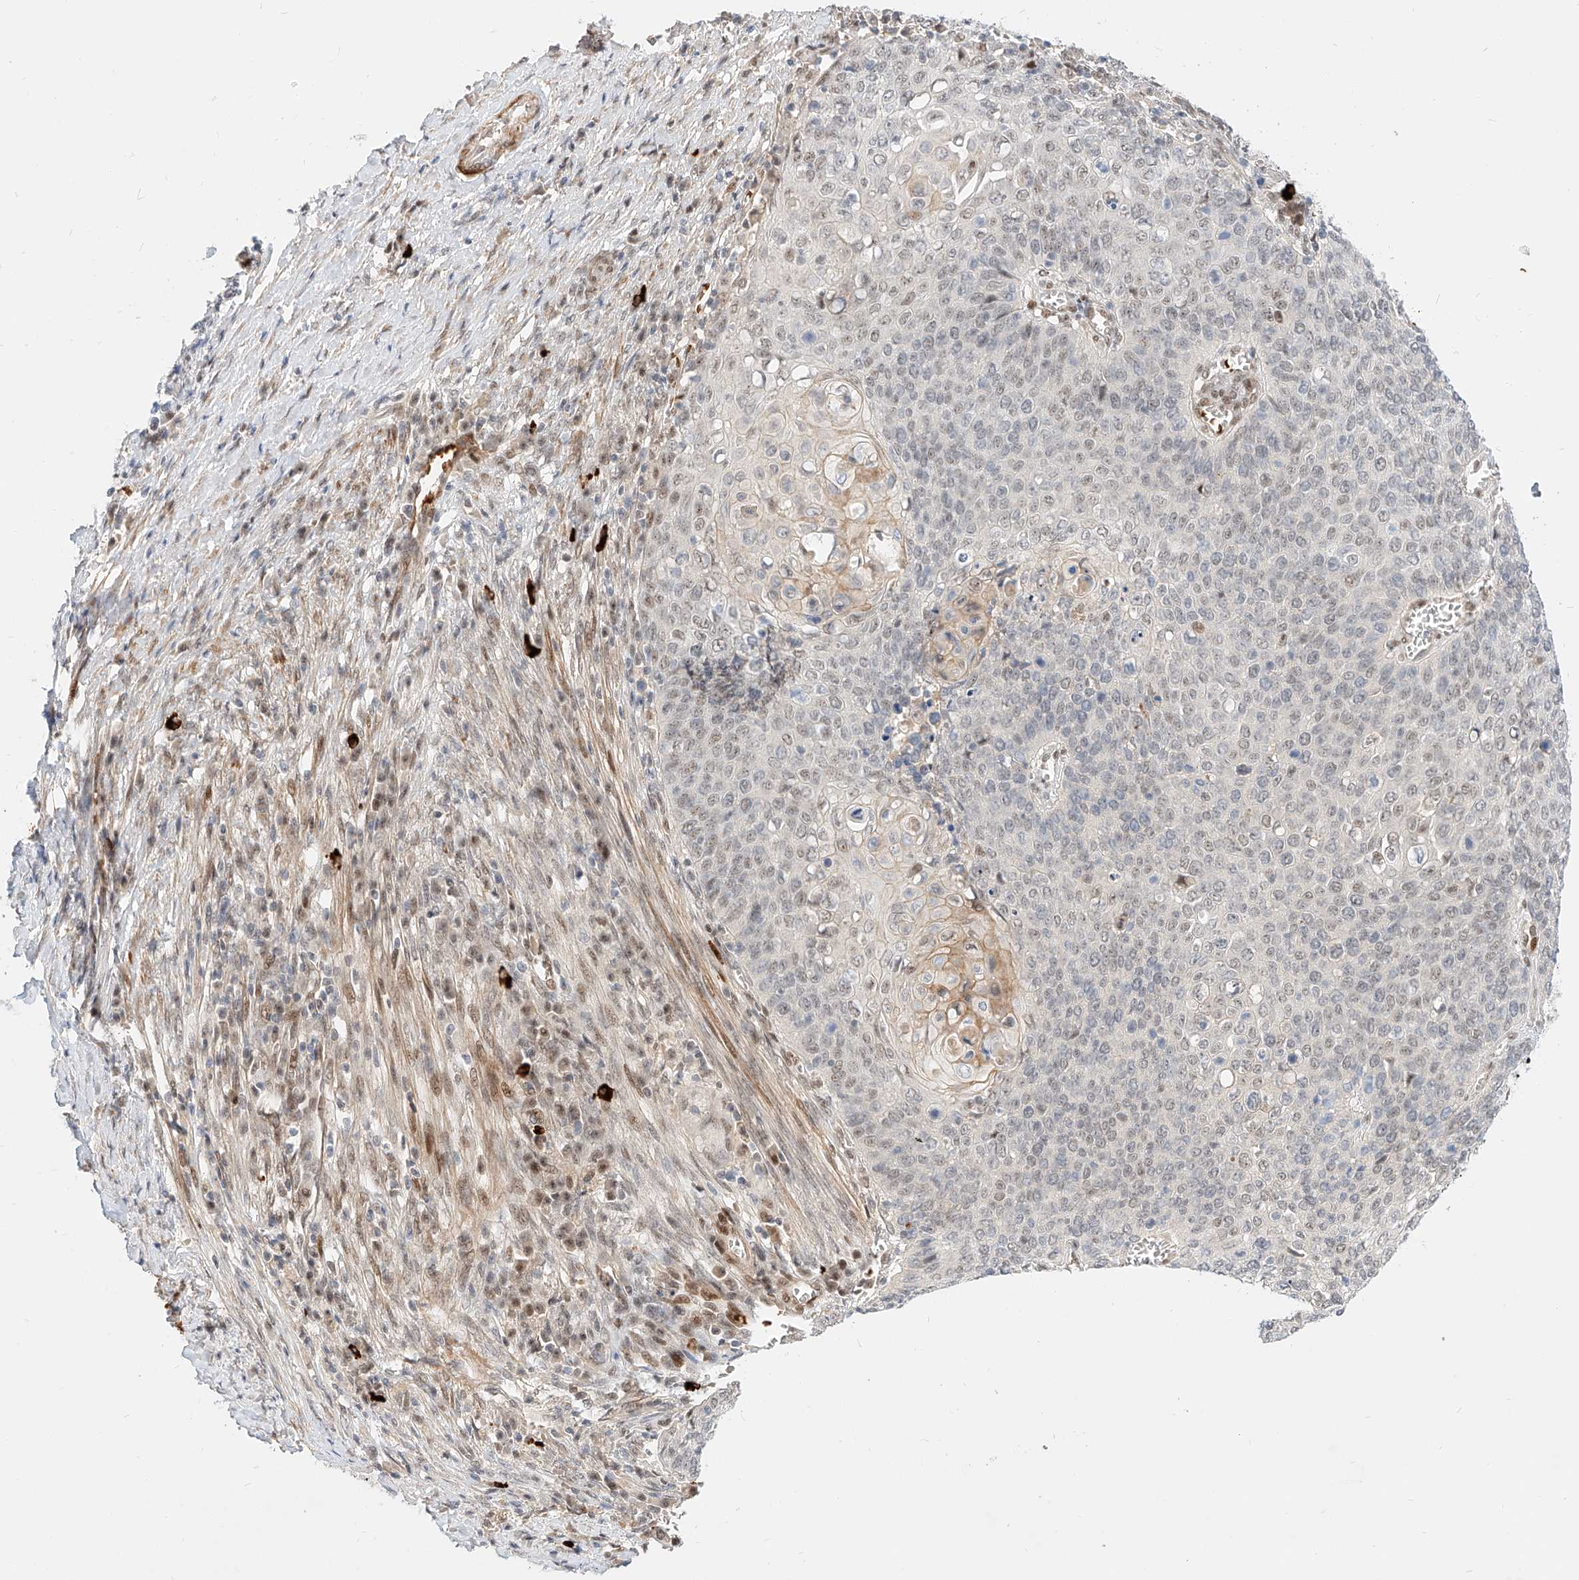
{"staining": {"intensity": "weak", "quantity": "<25%", "location": "nuclear"}, "tissue": "cervical cancer", "cell_type": "Tumor cells", "image_type": "cancer", "snomed": [{"axis": "morphology", "description": "Squamous cell carcinoma, NOS"}, {"axis": "topography", "description": "Cervix"}], "caption": "Tumor cells are negative for protein expression in human cervical cancer. The staining was performed using DAB (3,3'-diaminobenzidine) to visualize the protein expression in brown, while the nuclei were stained in blue with hematoxylin (Magnification: 20x).", "gene": "CBX8", "patient": {"sex": "female", "age": 39}}